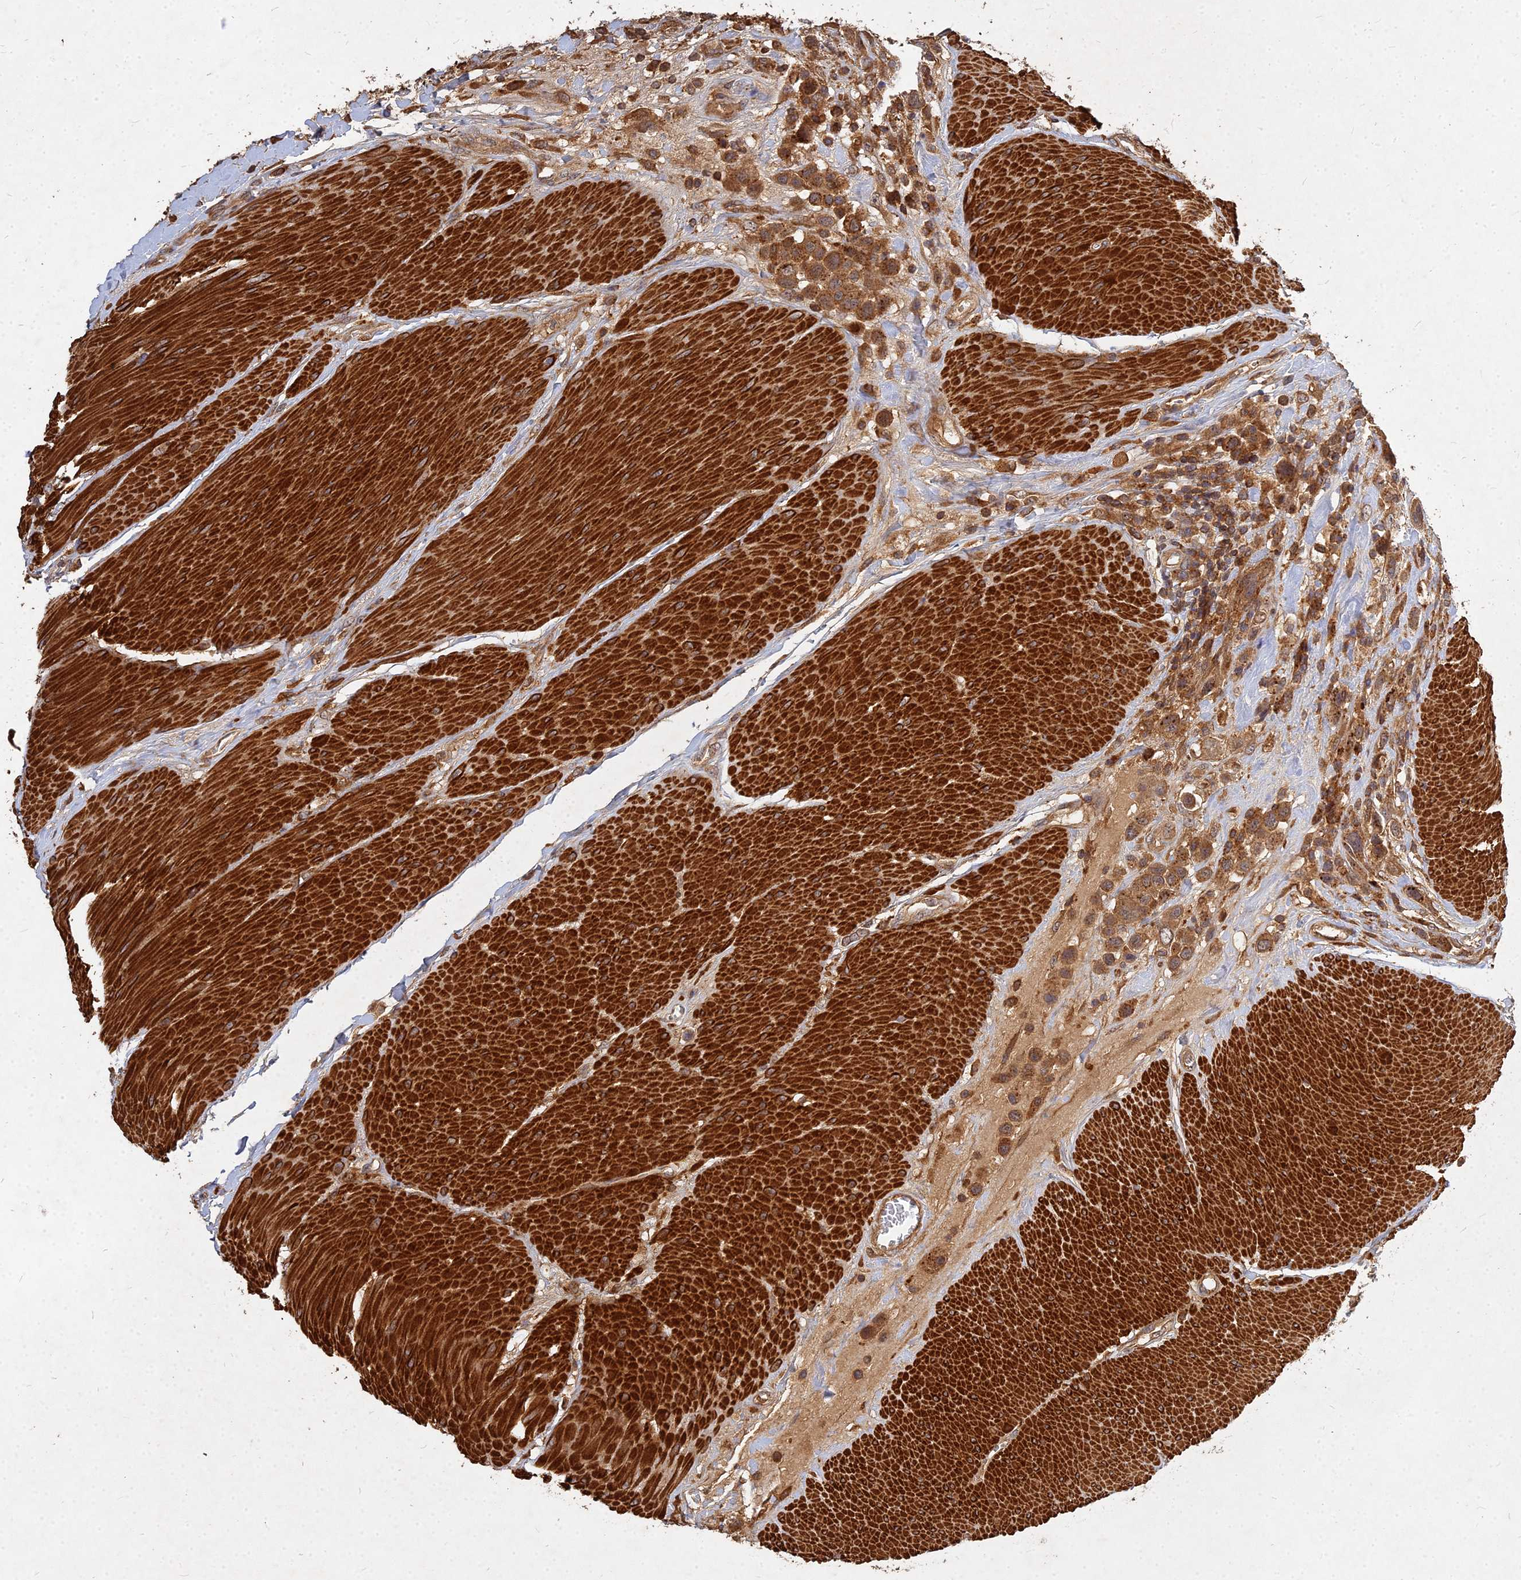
{"staining": {"intensity": "moderate", "quantity": ">75%", "location": "cytoplasmic/membranous"}, "tissue": "urothelial cancer", "cell_type": "Tumor cells", "image_type": "cancer", "snomed": [{"axis": "morphology", "description": "Urothelial carcinoma, High grade"}, {"axis": "topography", "description": "Urinary bladder"}], "caption": "Immunohistochemical staining of urothelial cancer reveals moderate cytoplasmic/membranous protein expression in about >75% of tumor cells. (DAB IHC, brown staining for protein, blue staining for nuclei).", "gene": "UBE2W", "patient": {"sex": "male", "age": 50}}